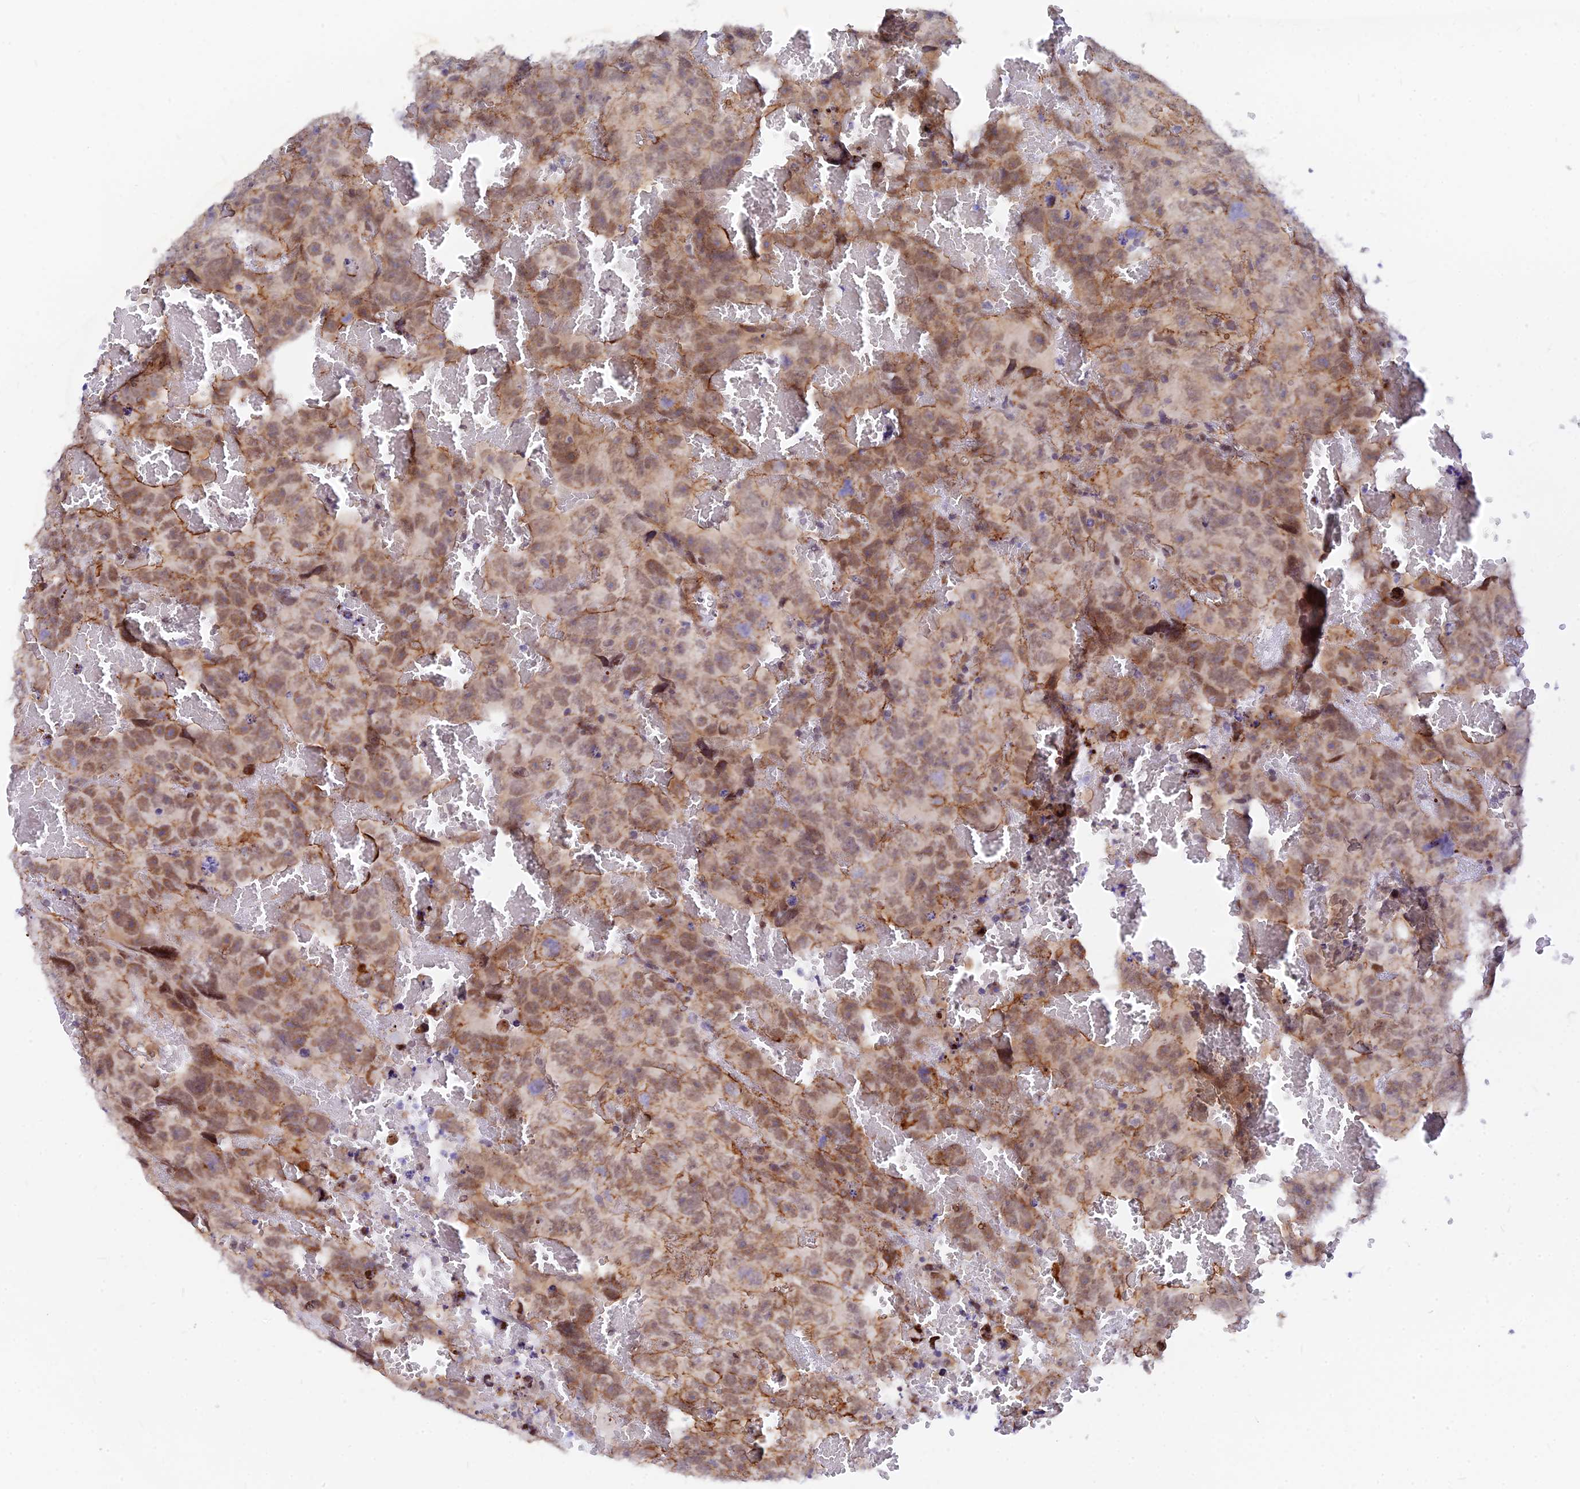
{"staining": {"intensity": "weak", "quantity": ">75%", "location": "nuclear"}, "tissue": "testis cancer", "cell_type": "Tumor cells", "image_type": "cancer", "snomed": [{"axis": "morphology", "description": "Carcinoma, Embryonal, NOS"}, {"axis": "topography", "description": "Testis"}], "caption": "High-magnification brightfield microscopy of testis embryonal carcinoma stained with DAB (3,3'-diaminobenzidine) (brown) and counterstained with hematoxylin (blue). tumor cells exhibit weak nuclear staining is identified in about>75% of cells. Using DAB (3,3'-diaminobenzidine) (brown) and hematoxylin (blue) stains, captured at high magnification using brightfield microscopy.", "gene": "VSTM2L", "patient": {"sex": "male", "age": 45}}